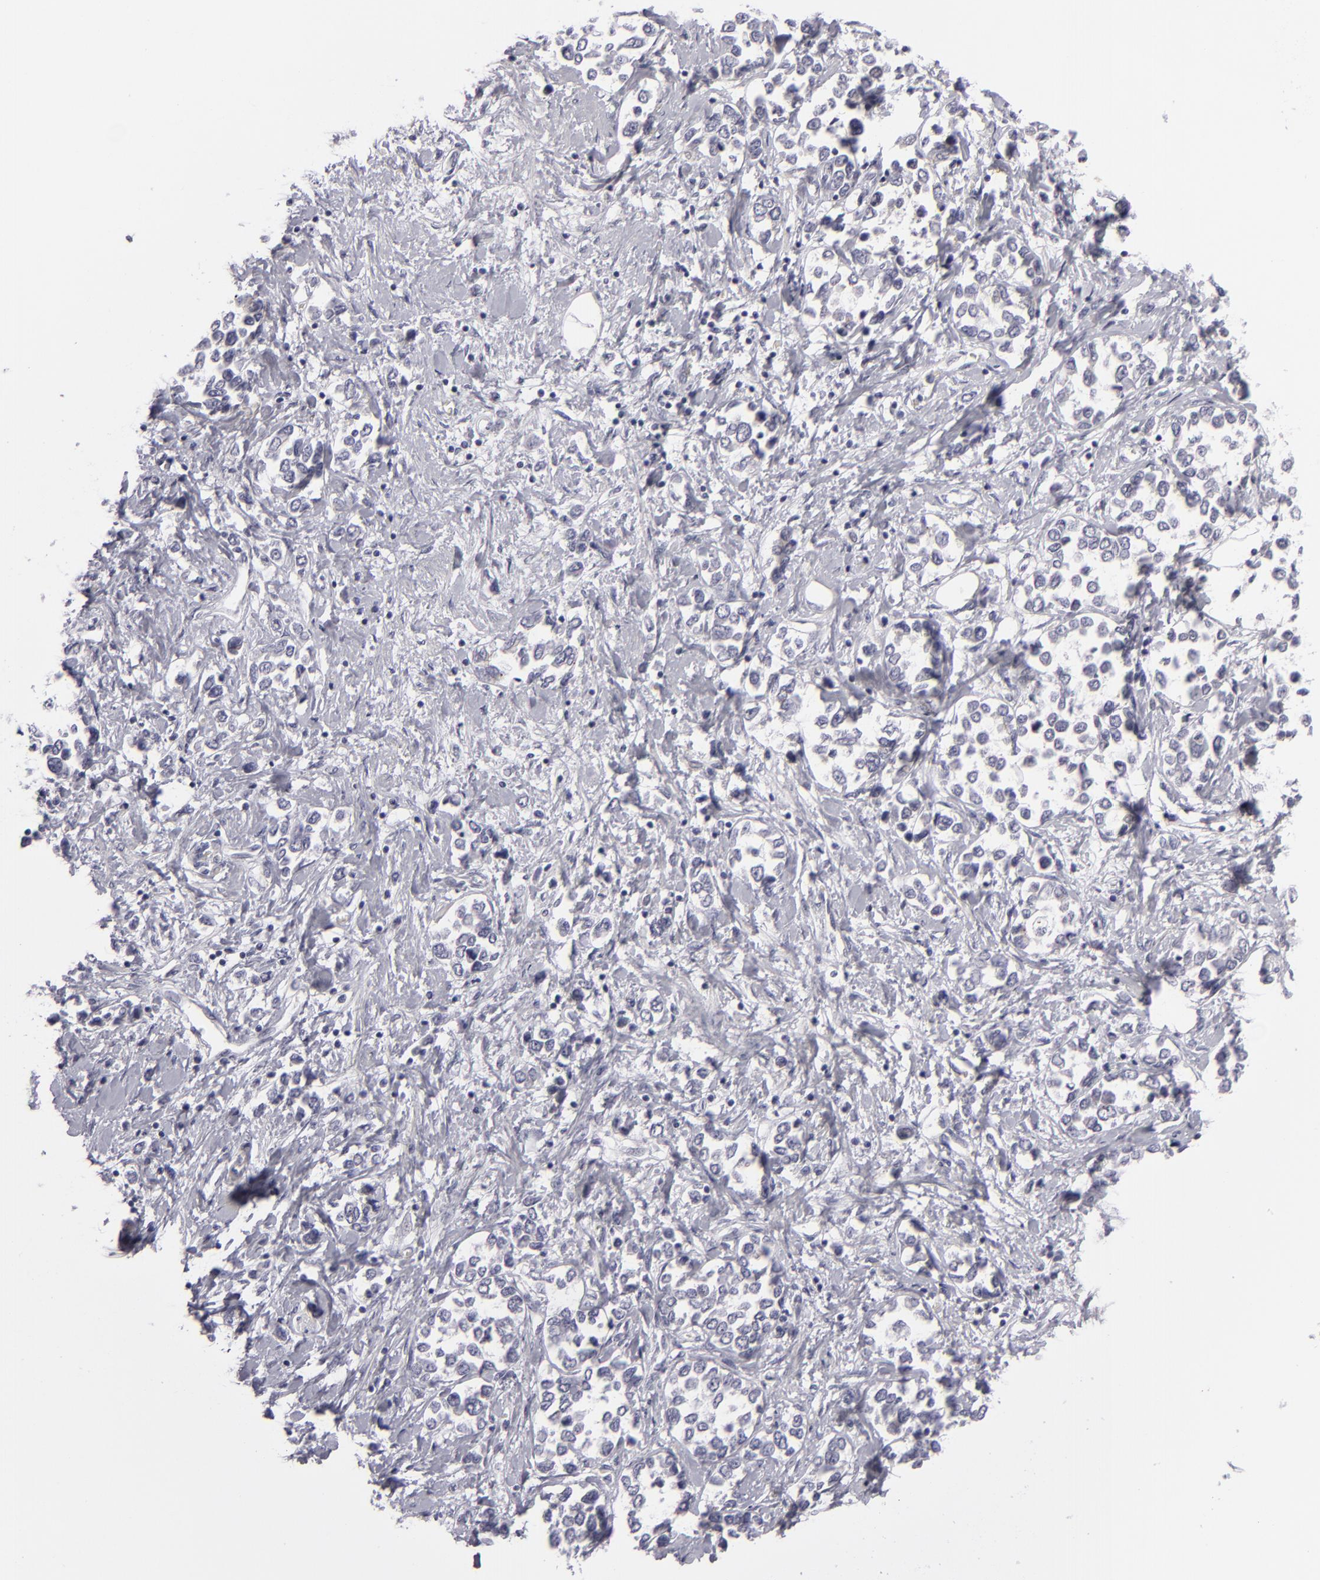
{"staining": {"intensity": "negative", "quantity": "none", "location": "none"}, "tissue": "stomach cancer", "cell_type": "Tumor cells", "image_type": "cancer", "snomed": [{"axis": "morphology", "description": "Adenocarcinoma, NOS"}, {"axis": "topography", "description": "Stomach, upper"}], "caption": "This is an immunohistochemistry (IHC) micrograph of human stomach adenocarcinoma. There is no positivity in tumor cells.", "gene": "JUP", "patient": {"sex": "male", "age": 76}}